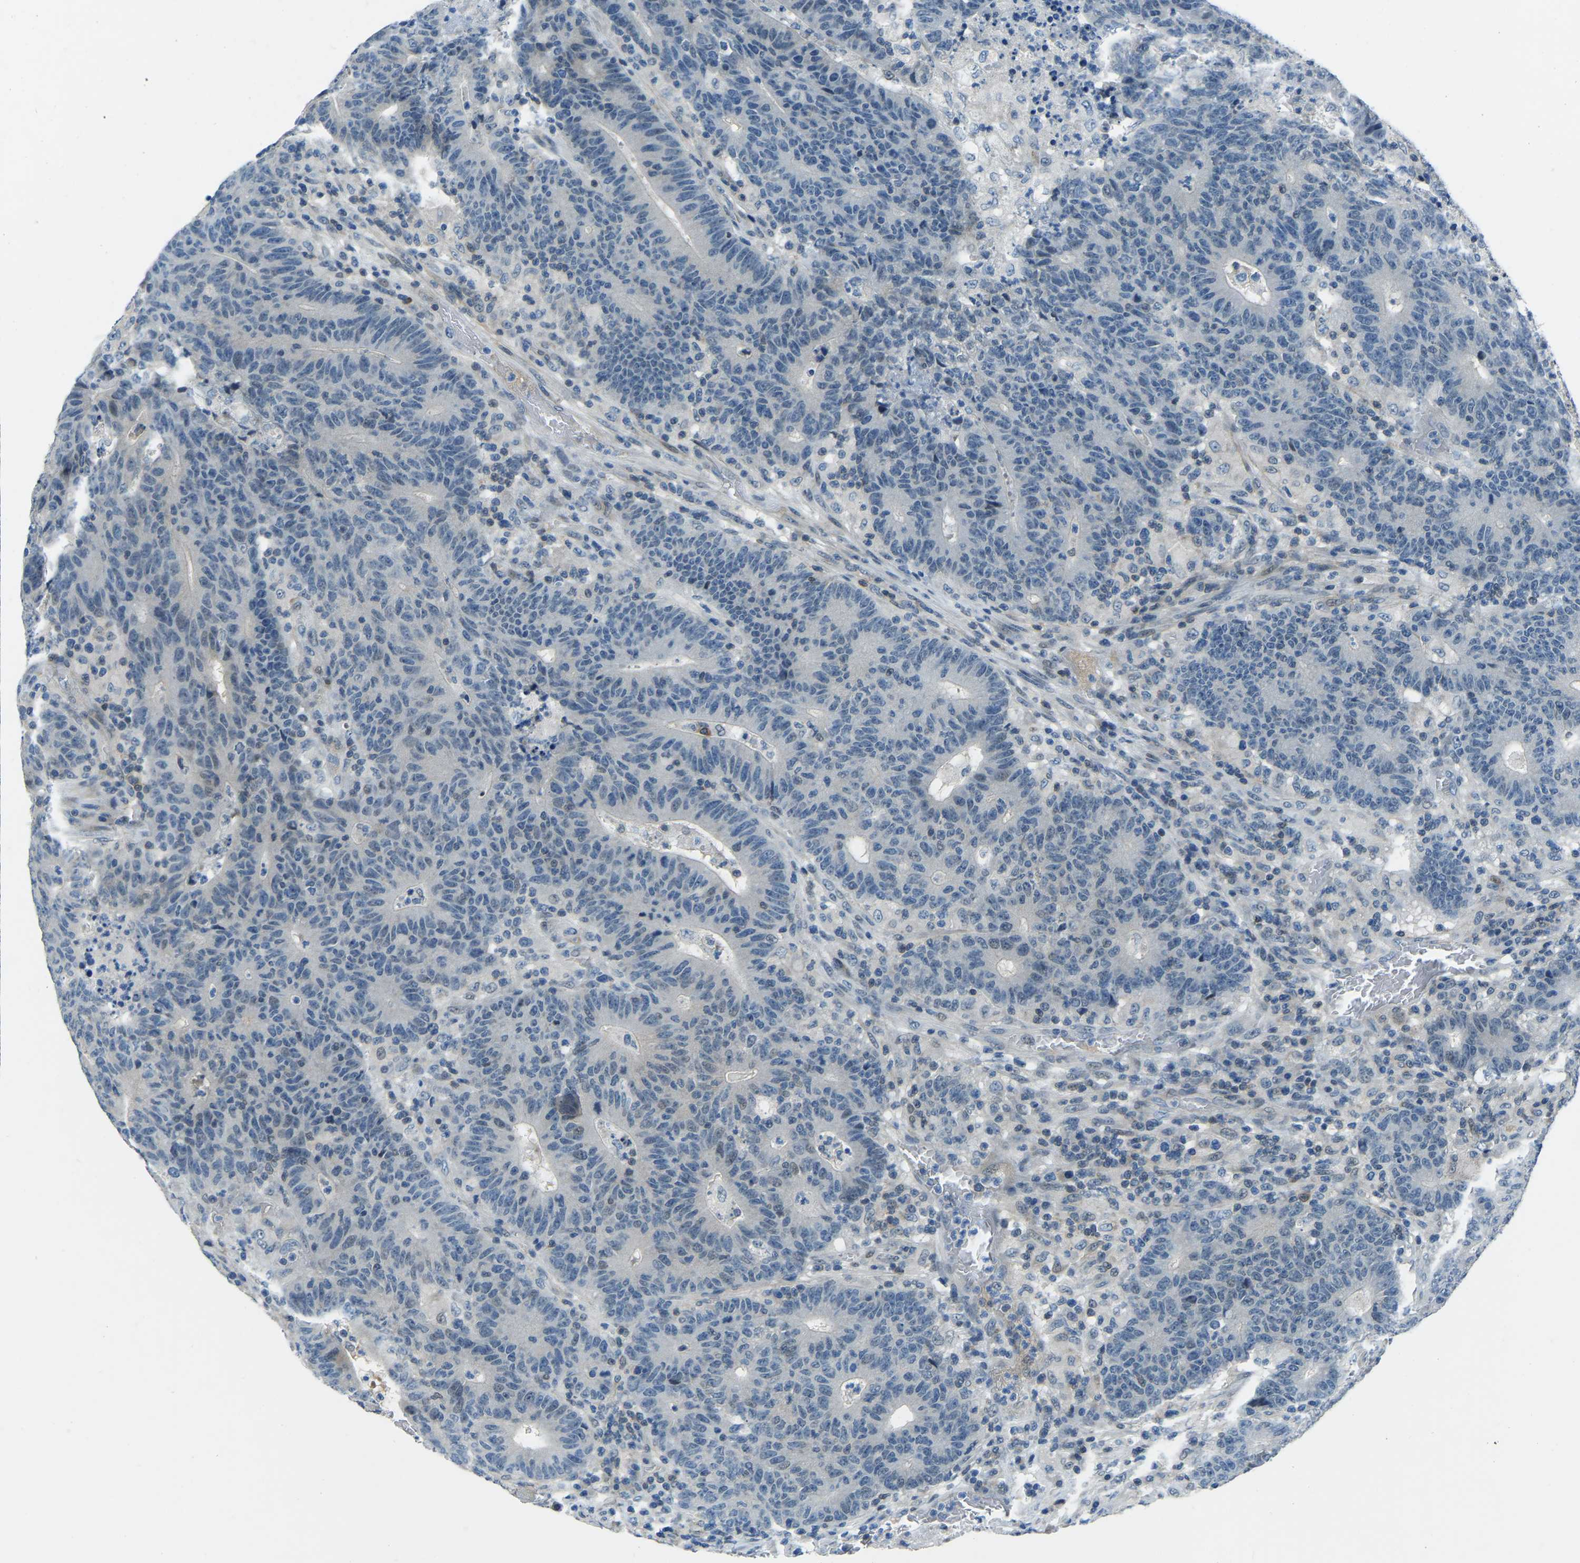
{"staining": {"intensity": "negative", "quantity": "none", "location": "none"}, "tissue": "colorectal cancer", "cell_type": "Tumor cells", "image_type": "cancer", "snomed": [{"axis": "morphology", "description": "Normal tissue, NOS"}, {"axis": "morphology", "description": "Adenocarcinoma, NOS"}, {"axis": "topography", "description": "Colon"}], "caption": "The immunohistochemistry (IHC) image has no significant expression in tumor cells of colorectal cancer (adenocarcinoma) tissue.", "gene": "XIRP1", "patient": {"sex": "female", "age": 75}}